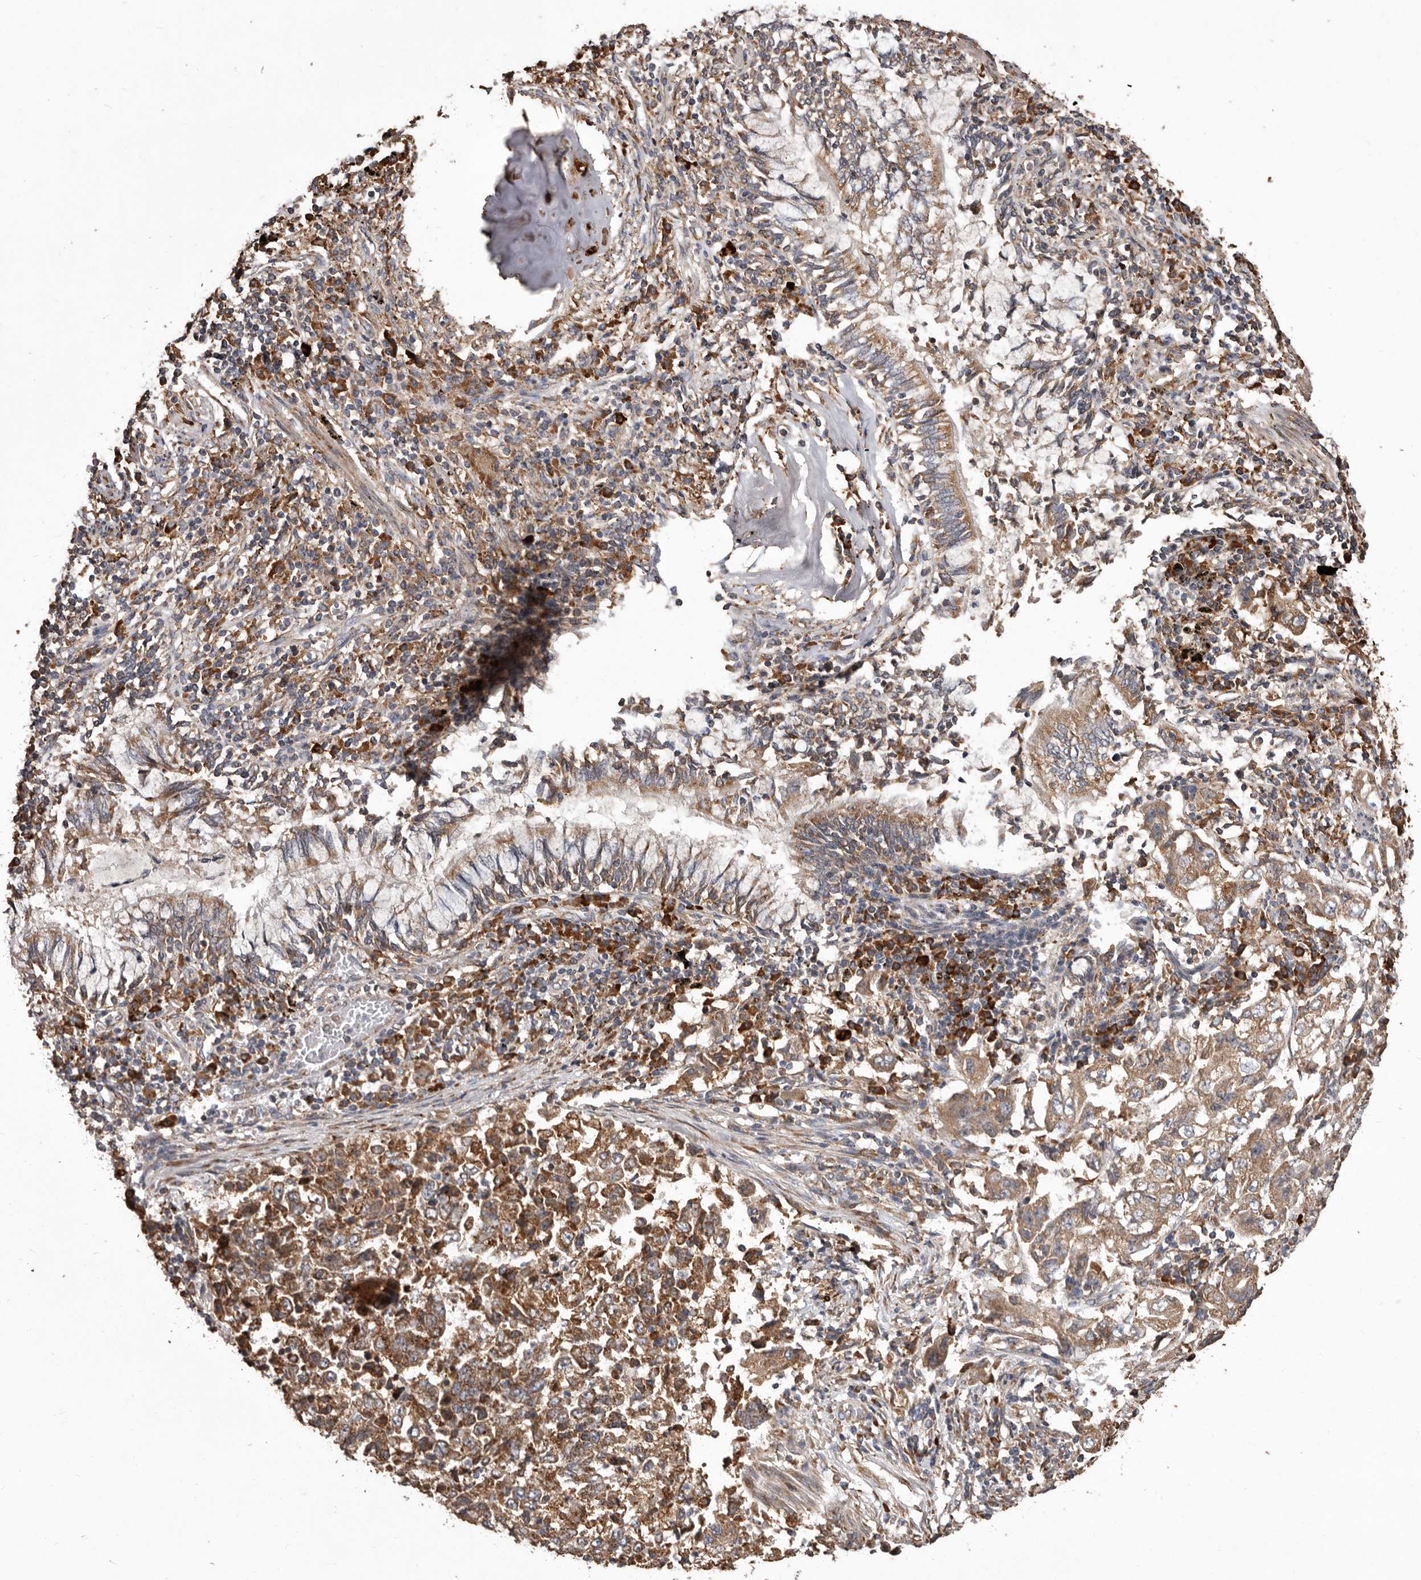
{"staining": {"intensity": "moderate", "quantity": ">75%", "location": "cytoplasmic/membranous"}, "tissue": "lung cancer", "cell_type": "Tumor cells", "image_type": "cancer", "snomed": [{"axis": "morphology", "description": "Adenocarcinoma, NOS"}, {"axis": "topography", "description": "Lung"}], "caption": "Moderate cytoplasmic/membranous expression for a protein is seen in approximately >75% of tumor cells of lung cancer using immunohistochemistry.", "gene": "STEAP2", "patient": {"sex": "female", "age": 51}}